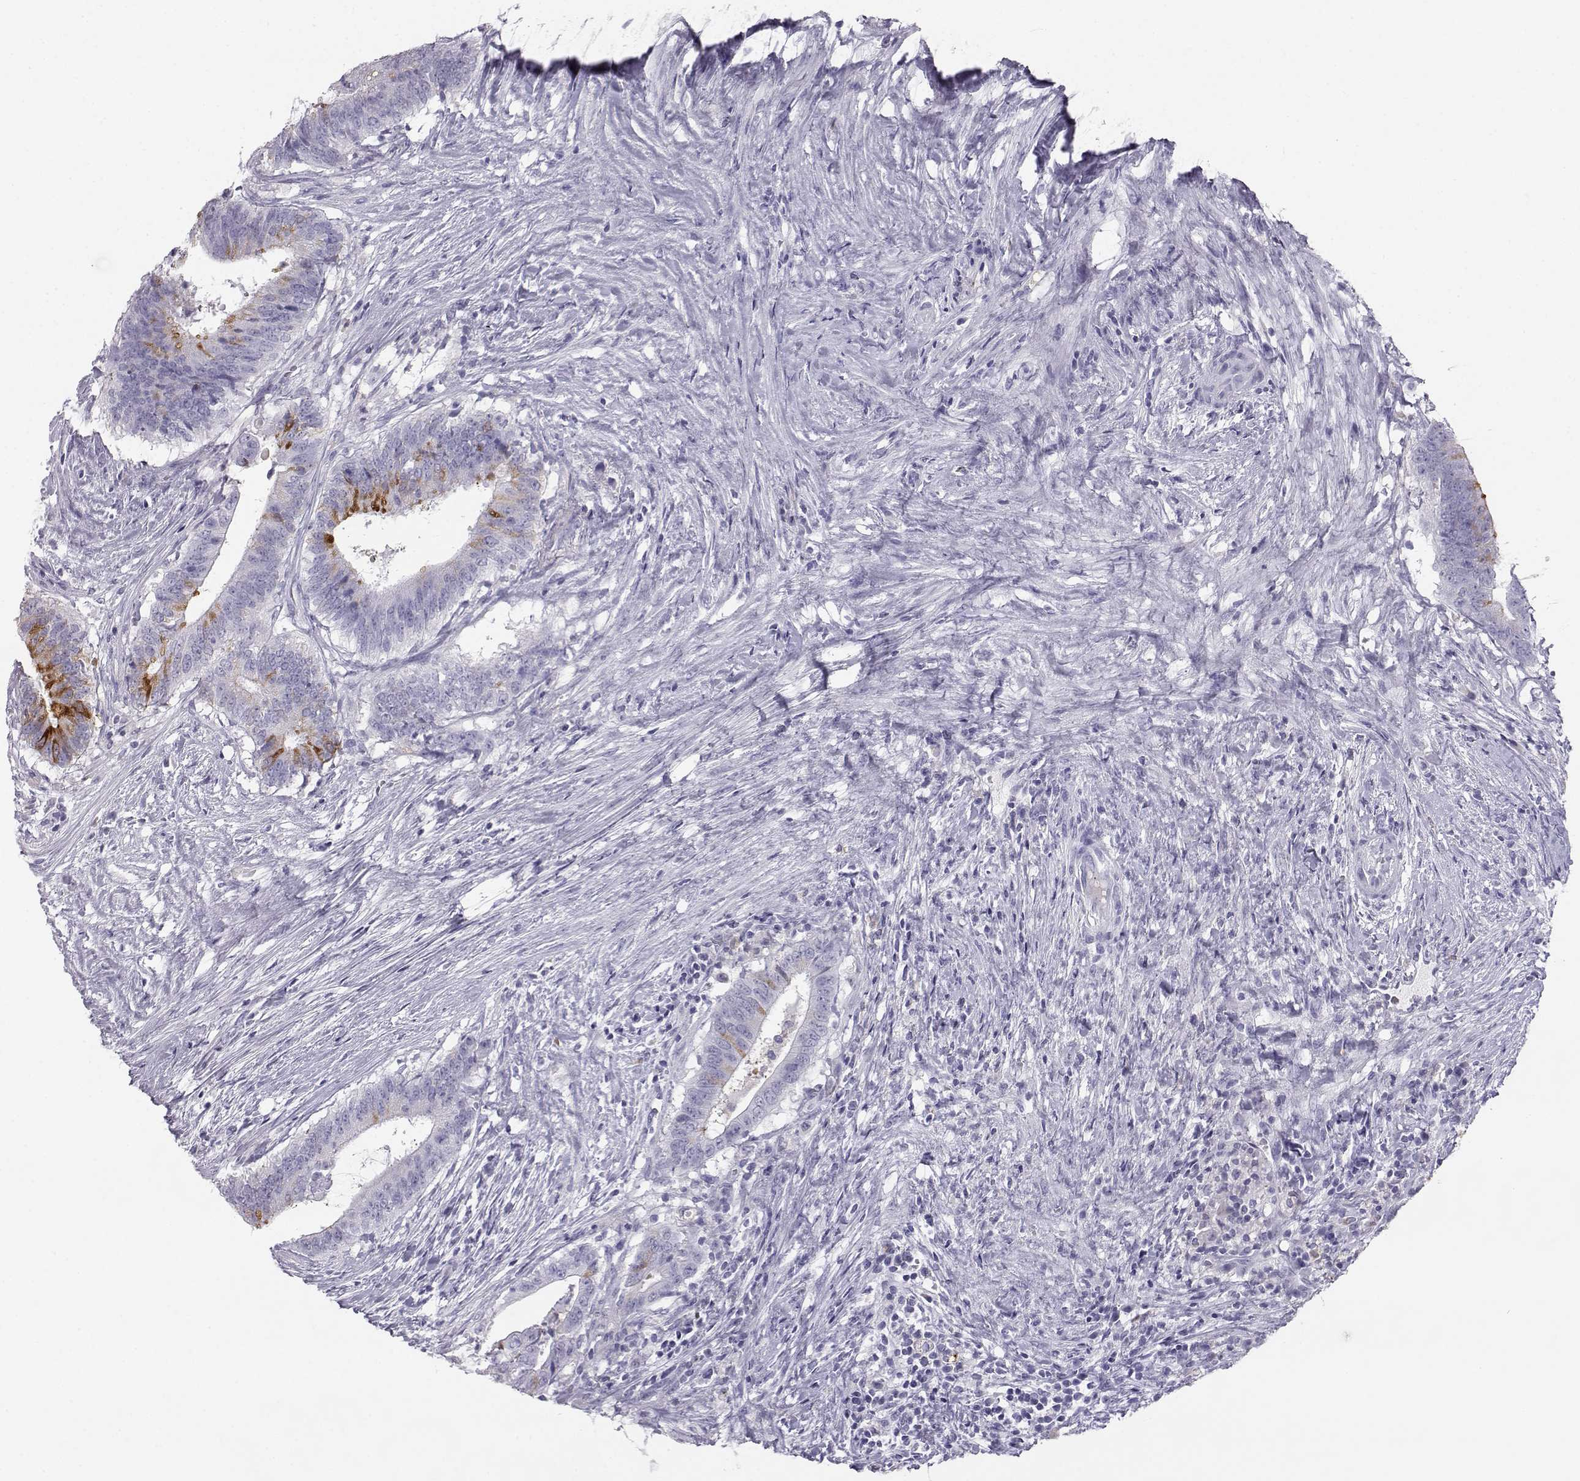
{"staining": {"intensity": "strong", "quantity": "<25%", "location": "cytoplasmic/membranous"}, "tissue": "colorectal cancer", "cell_type": "Tumor cells", "image_type": "cancer", "snomed": [{"axis": "morphology", "description": "Adenocarcinoma, NOS"}, {"axis": "topography", "description": "Colon"}], "caption": "Protein staining by immunohistochemistry shows strong cytoplasmic/membranous positivity in approximately <25% of tumor cells in colorectal adenocarcinoma.", "gene": "ITLN2", "patient": {"sex": "female", "age": 43}}